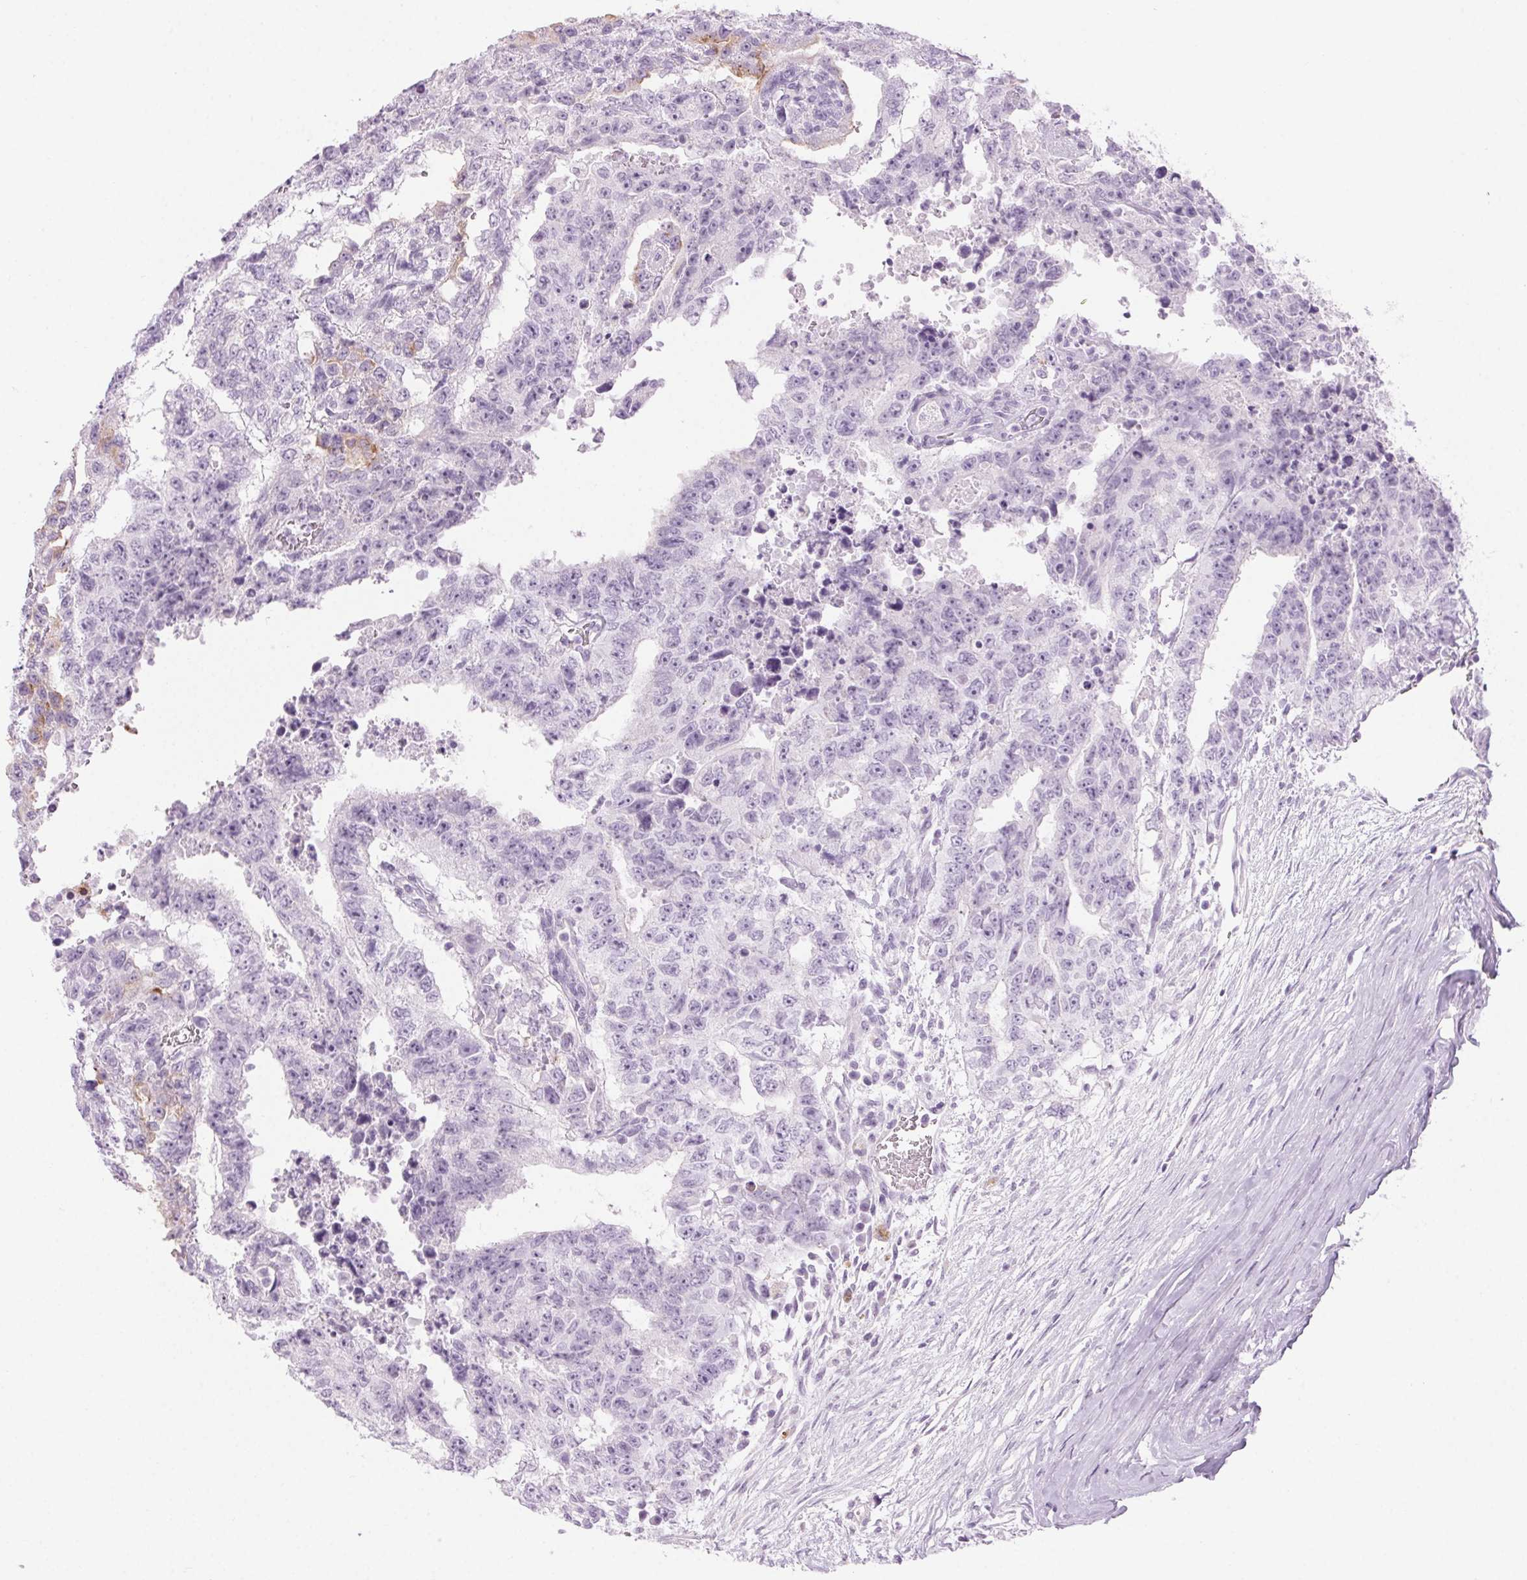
{"staining": {"intensity": "negative", "quantity": "none", "location": "none"}, "tissue": "testis cancer", "cell_type": "Tumor cells", "image_type": "cancer", "snomed": [{"axis": "morphology", "description": "Carcinoma, Embryonal, NOS"}, {"axis": "topography", "description": "Testis"}], "caption": "Protein analysis of testis cancer demonstrates no significant positivity in tumor cells.", "gene": "LRP2", "patient": {"sex": "male", "age": 24}}